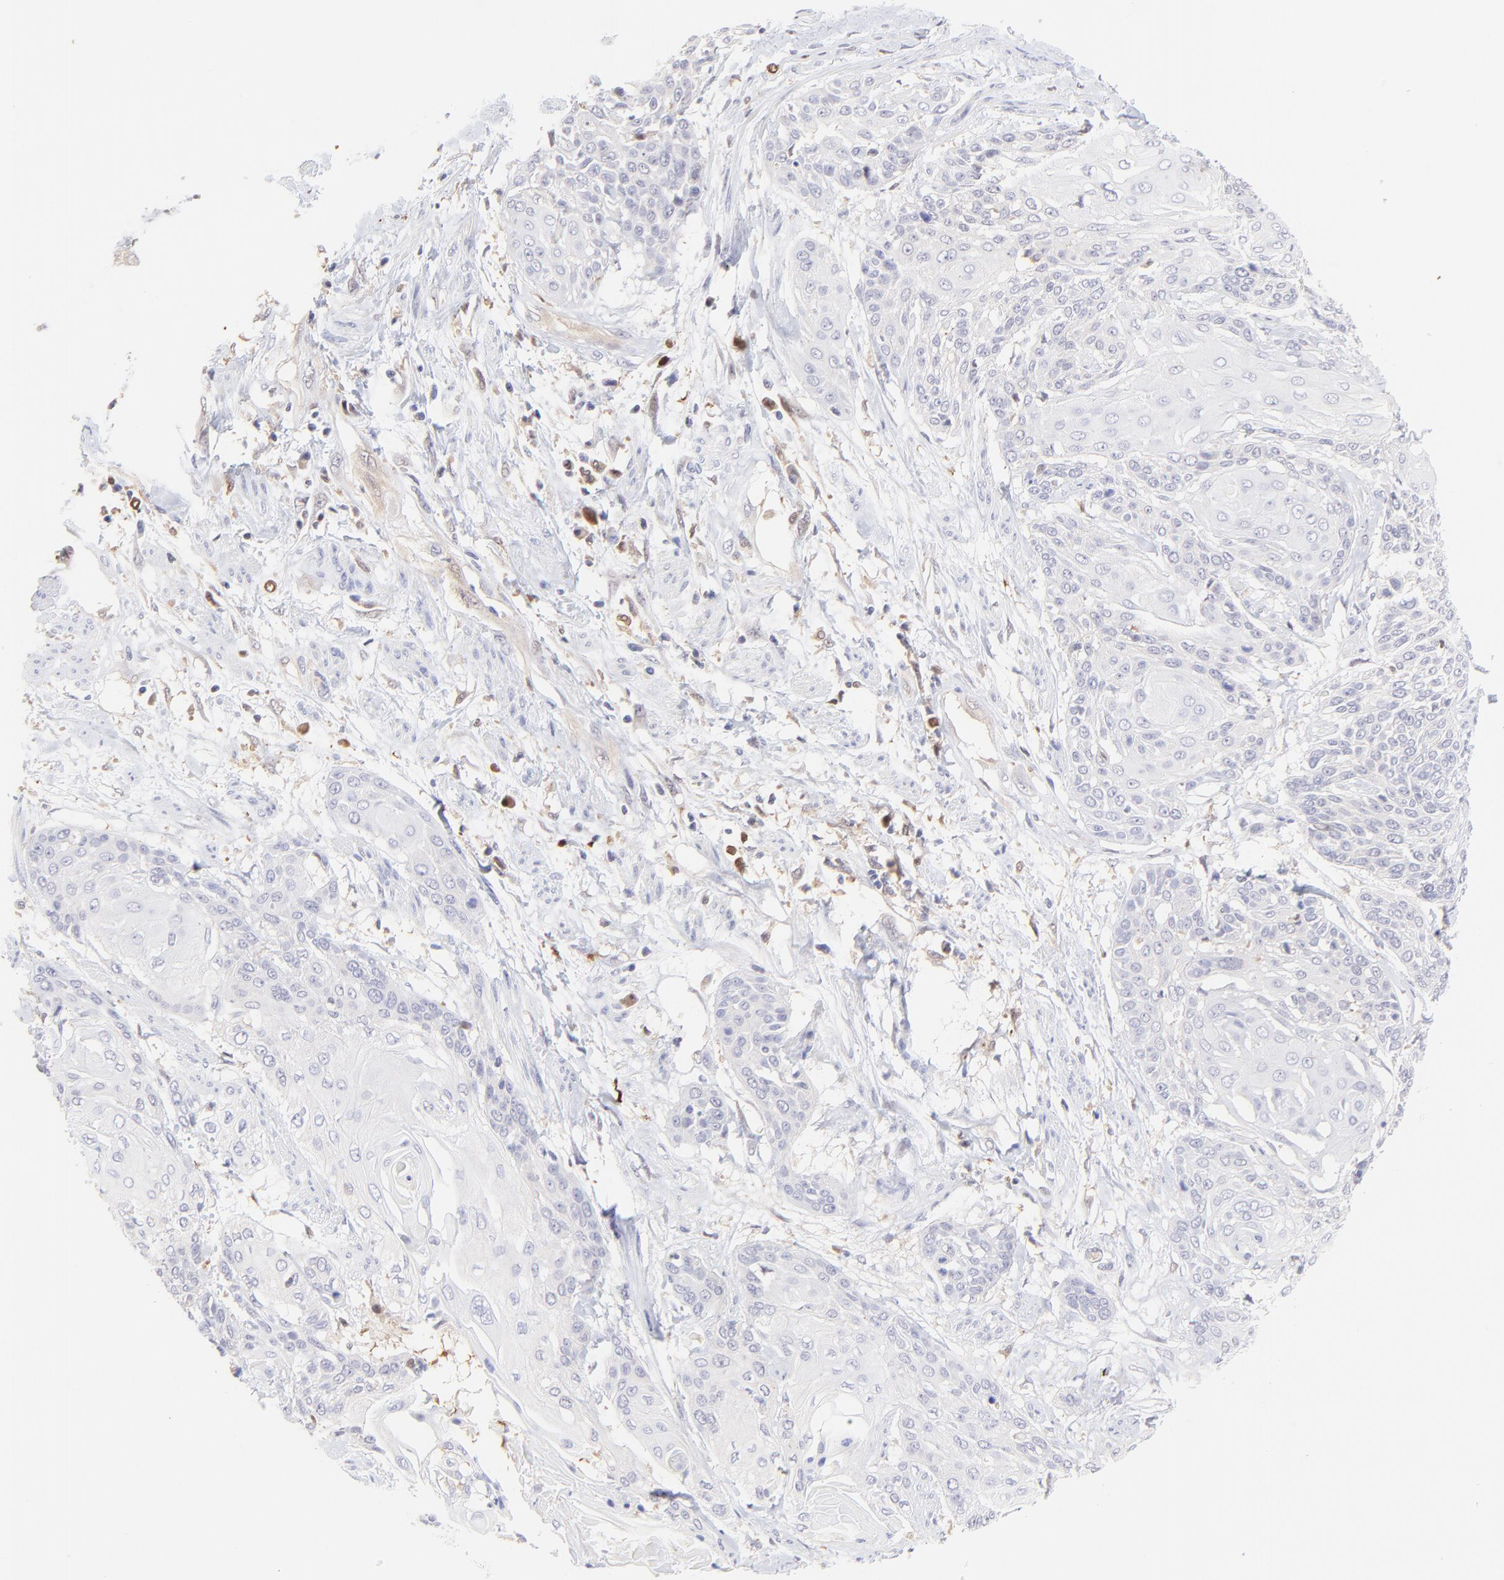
{"staining": {"intensity": "negative", "quantity": "none", "location": "none"}, "tissue": "cervical cancer", "cell_type": "Tumor cells", "image_type": "cancer", "snomed": [{"axis": "morphology", "description": "Squamous cell carcinoma, NOS"}, {"axis": "topography", "description": "Cervix"}], "caption": "Immunohistochemistry (IHC) of squamous cell carcinoma (cervical) displays no expression in tumor cells.", "gene": "HYAL1", "patient": {"sex": "female", "age": 57}}